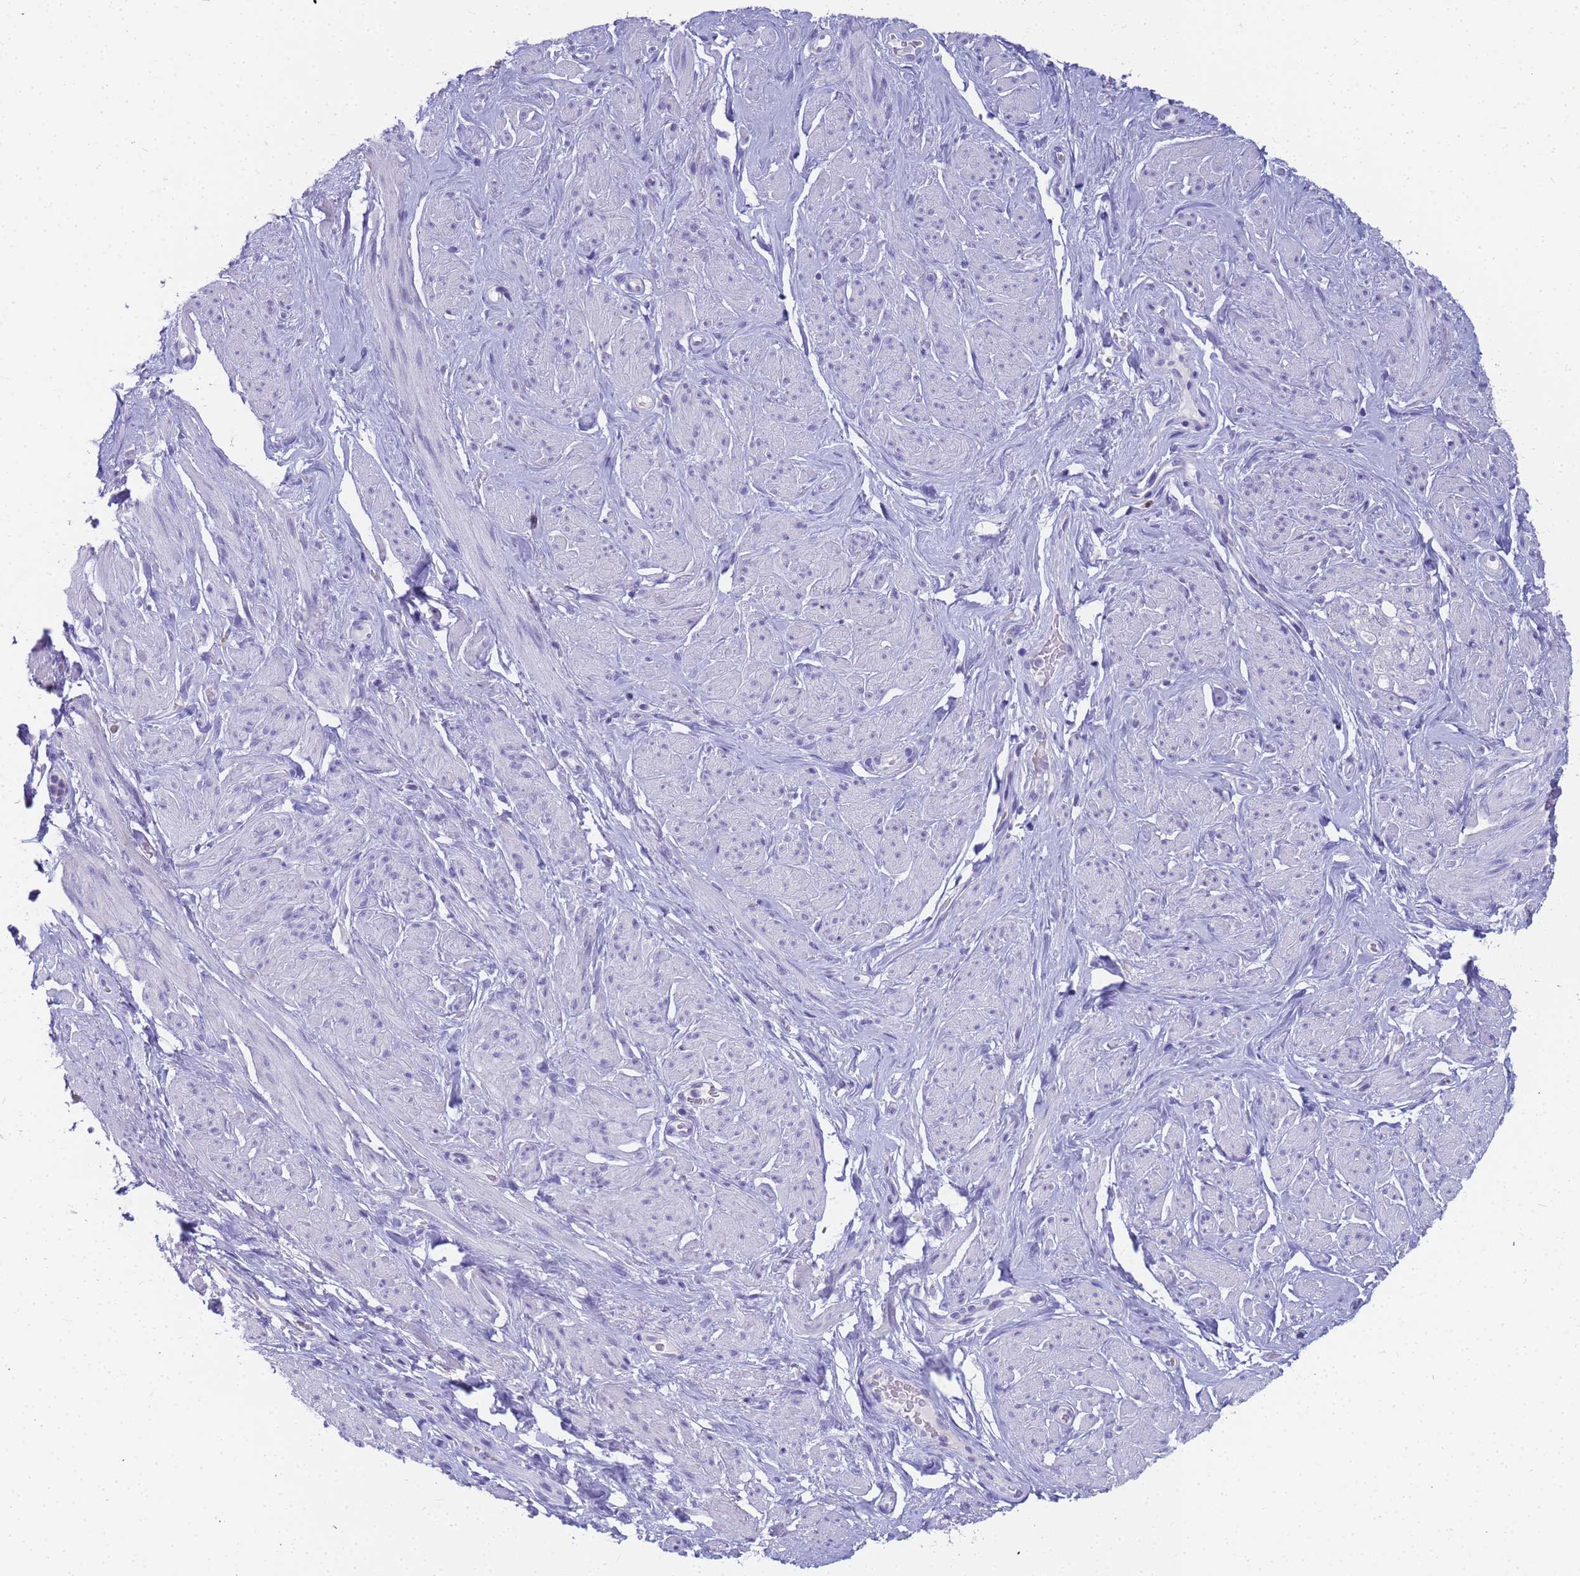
{"staining": {"intensity": "negative", "quantity": "none", "location": "none"}, "tissue": "smooth muscle", "cell_type": "Smooth muscle cells", "image_type": "normal", "snomed": [{"axis": "morphology", "description": "Normal tissue, NOS"}, {"axis": "topography", "description": "Smooth muscle"}, {"axis": "topography", "description": "Peripheral nerve tissue"}], "caption": "IHC of unremarkable human smooth muscle shows no expression in smooth muscle cells. (Brightfield microscopy of DAB (3,3'-diaminobenzidine) immunohistochemistry at high magnification).", "gene": "RNASE2", "patient": {"sex": "male", "age": 69}}